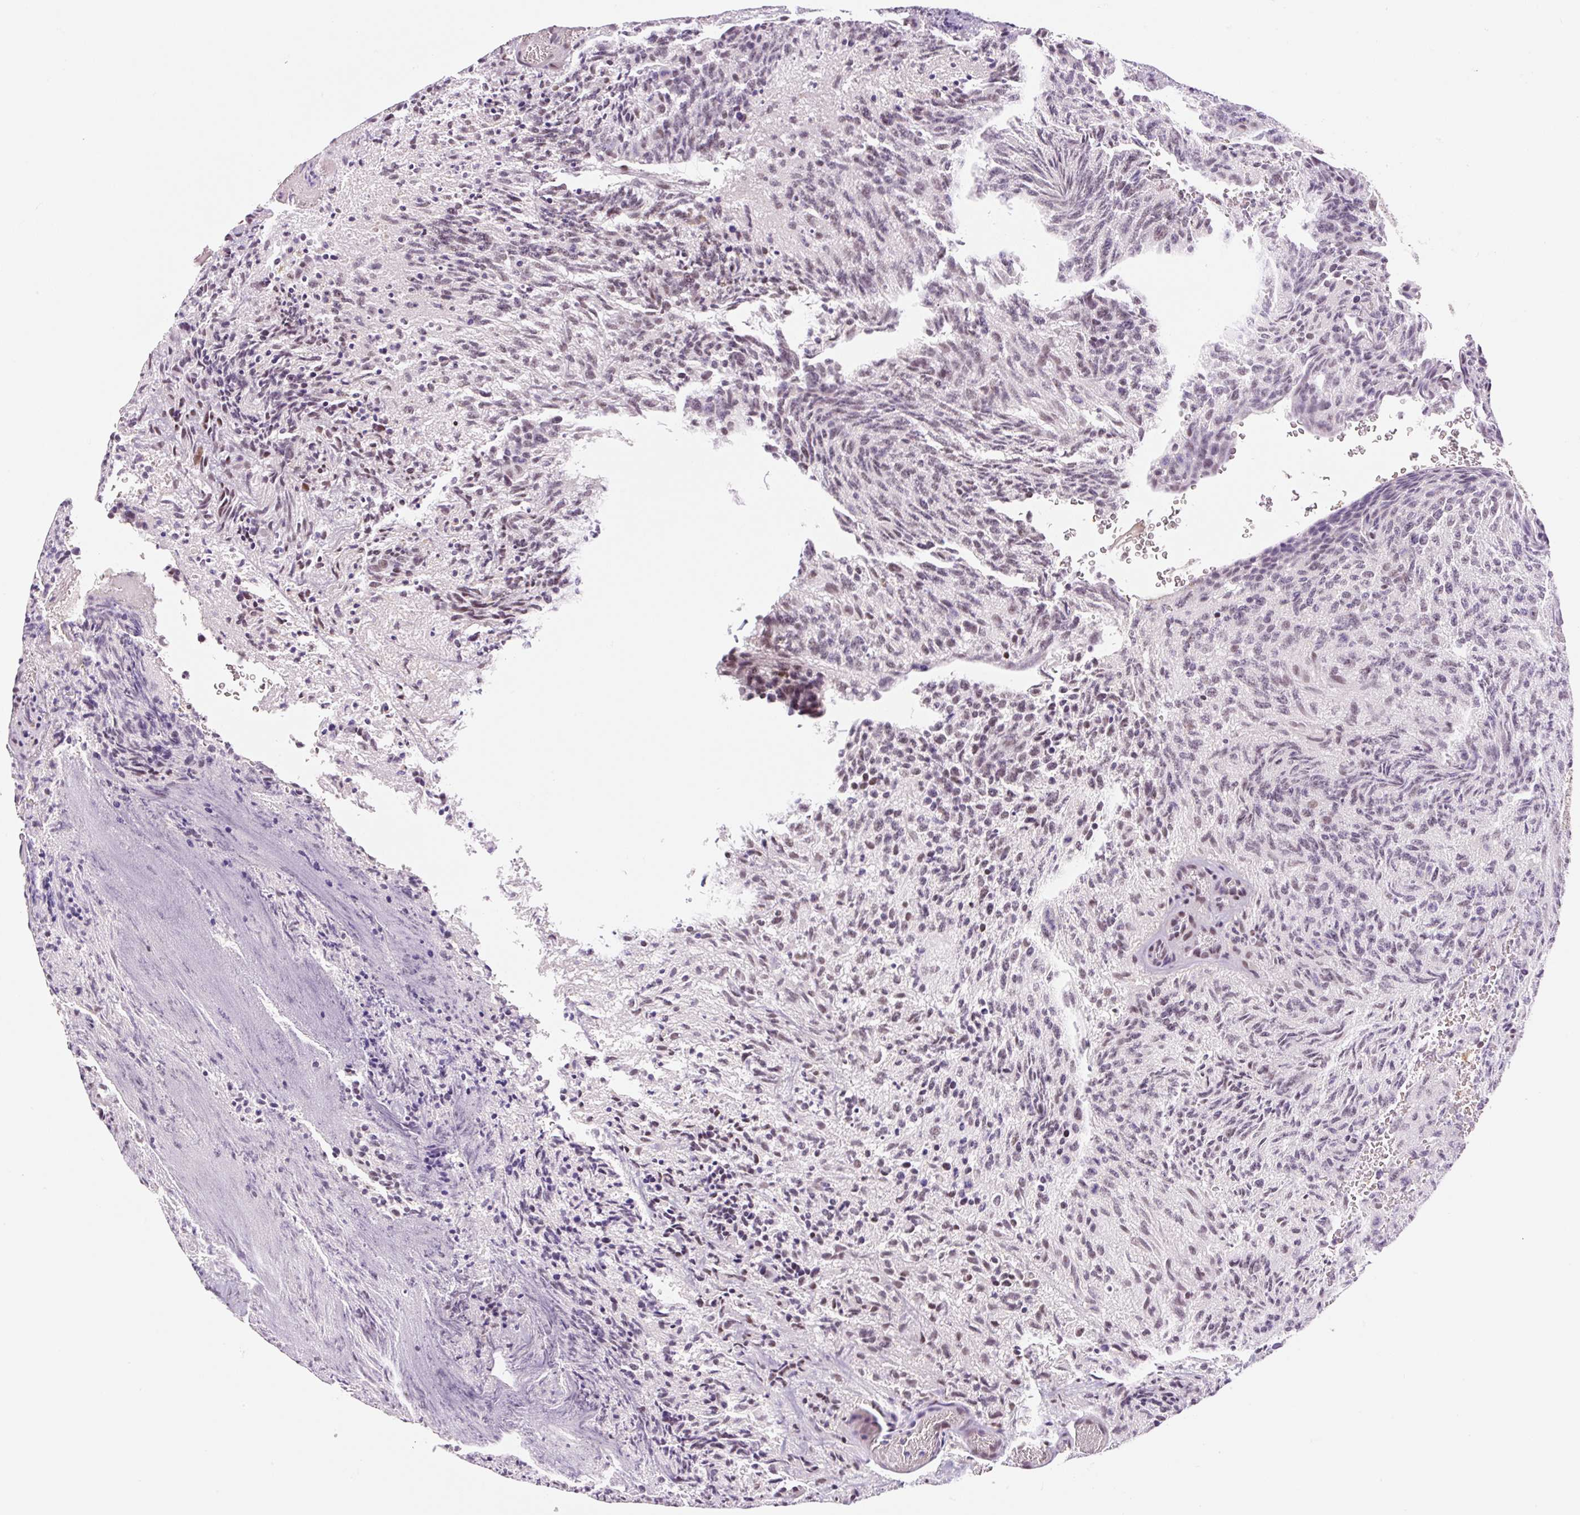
{"staining": {"intensity": "moderate", "quantity": "25%-75%", "location": "nuclear"}, "tissue": "glioma", "cell_type": "Tumor cells", "image_type": "cancer", "snomed": [{"axis": "morphology", "description": "Glioma, malignant, High grade"}, {"axis": "topography", "description": "Brain"}], "caption": "An image of glioma stained for a protein demonstrates moderate nuclear brown staining in tumor cells. (DAB = brown stain, brightfield microscopy at high magnification).", "gene": "INTS8", "patient": {"sex": "male", "age": 36}}